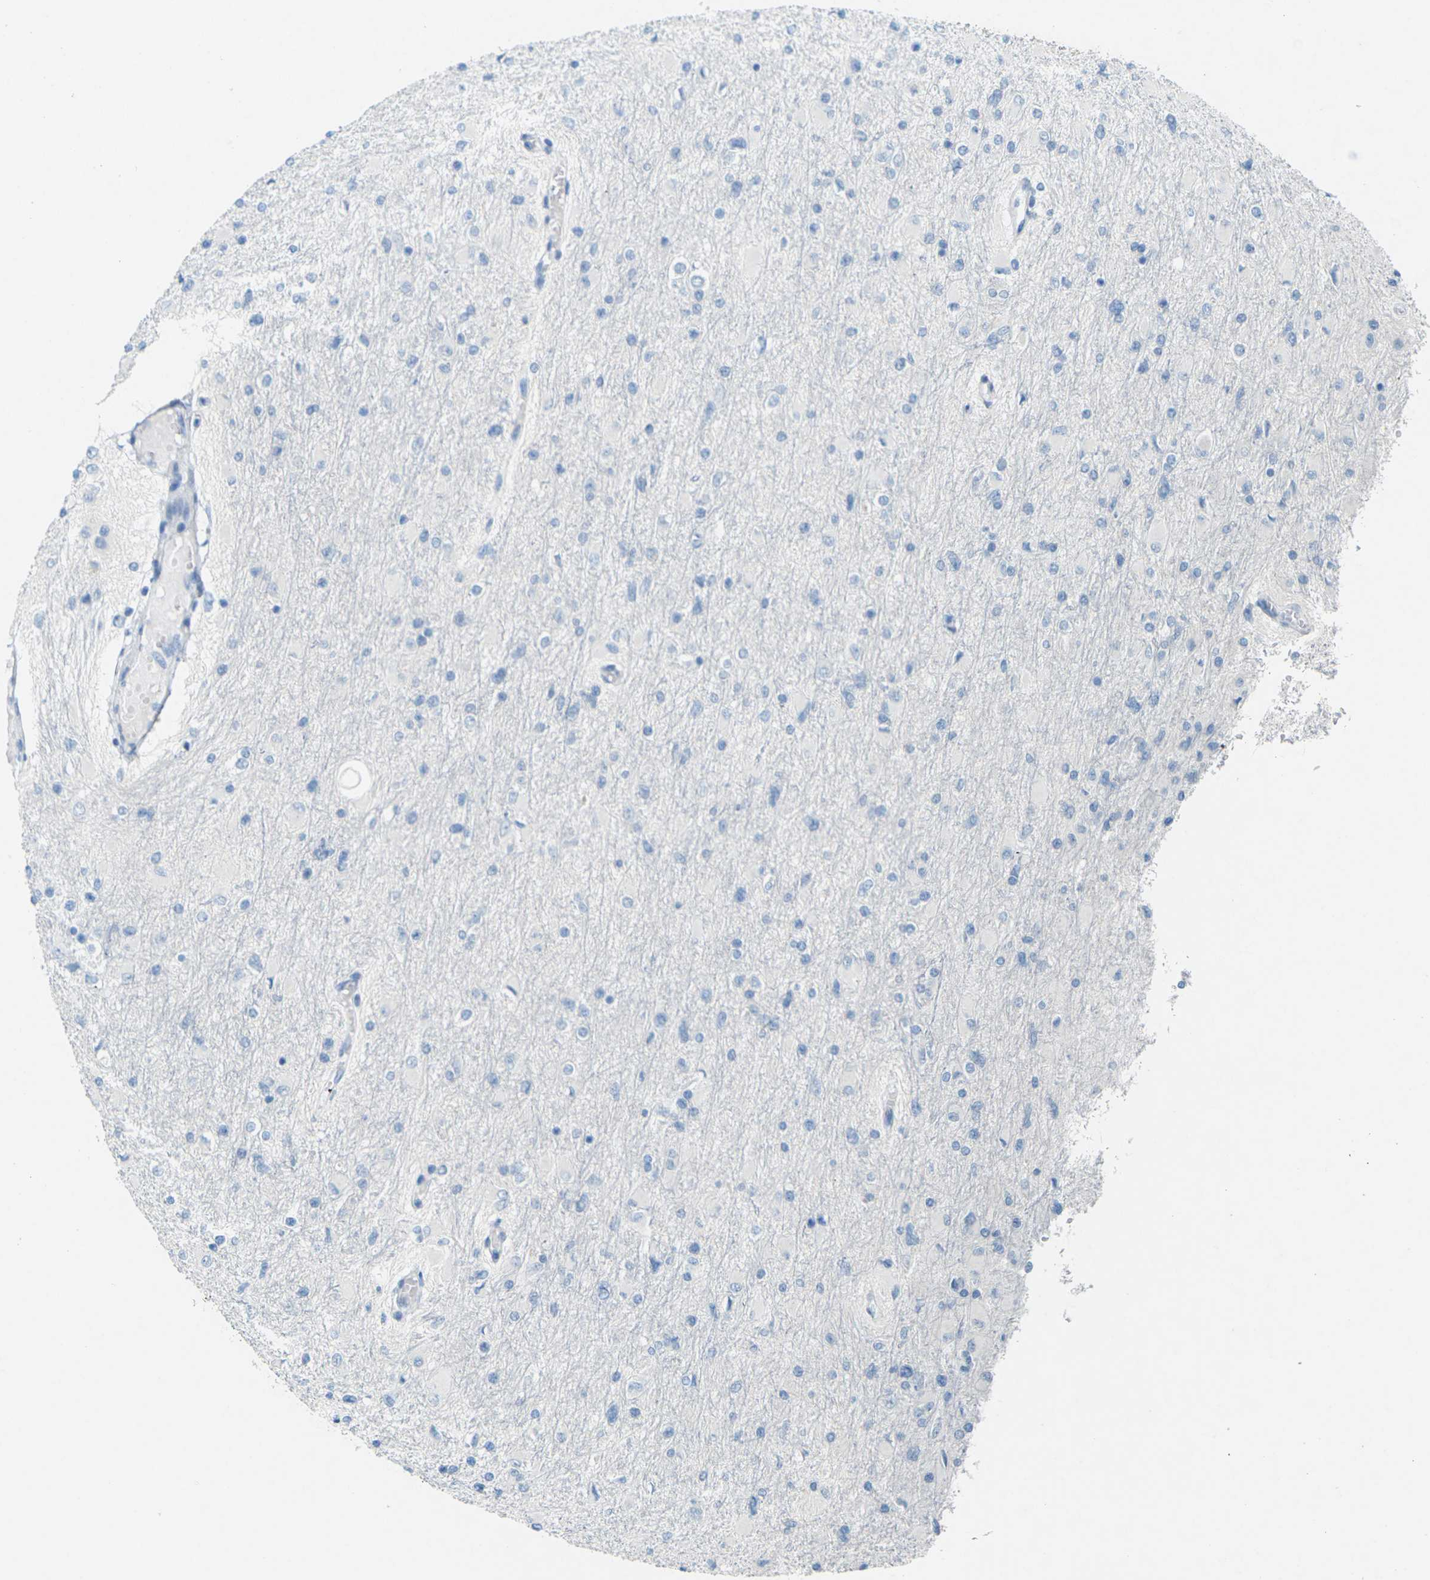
{"staining": {"intensity": "negative", "quantity": "none", "location": "none"}, "tissue": "glioma", "cell_type": "Tumor cells", "image_type": "cancer", "snomed": [{"axis": "morphology", "description": "Glioma, malignant, High grade"}, {"axis": "topography", "description": "Cerebral cortex"}], "caption": "DAB (3,3'-diaminobenzidine) immunohistochemical staining of glioma displays no significant staining in tumor cells.", "gene": "CDH16", "patient": {"sex": "female", "age": 36}}